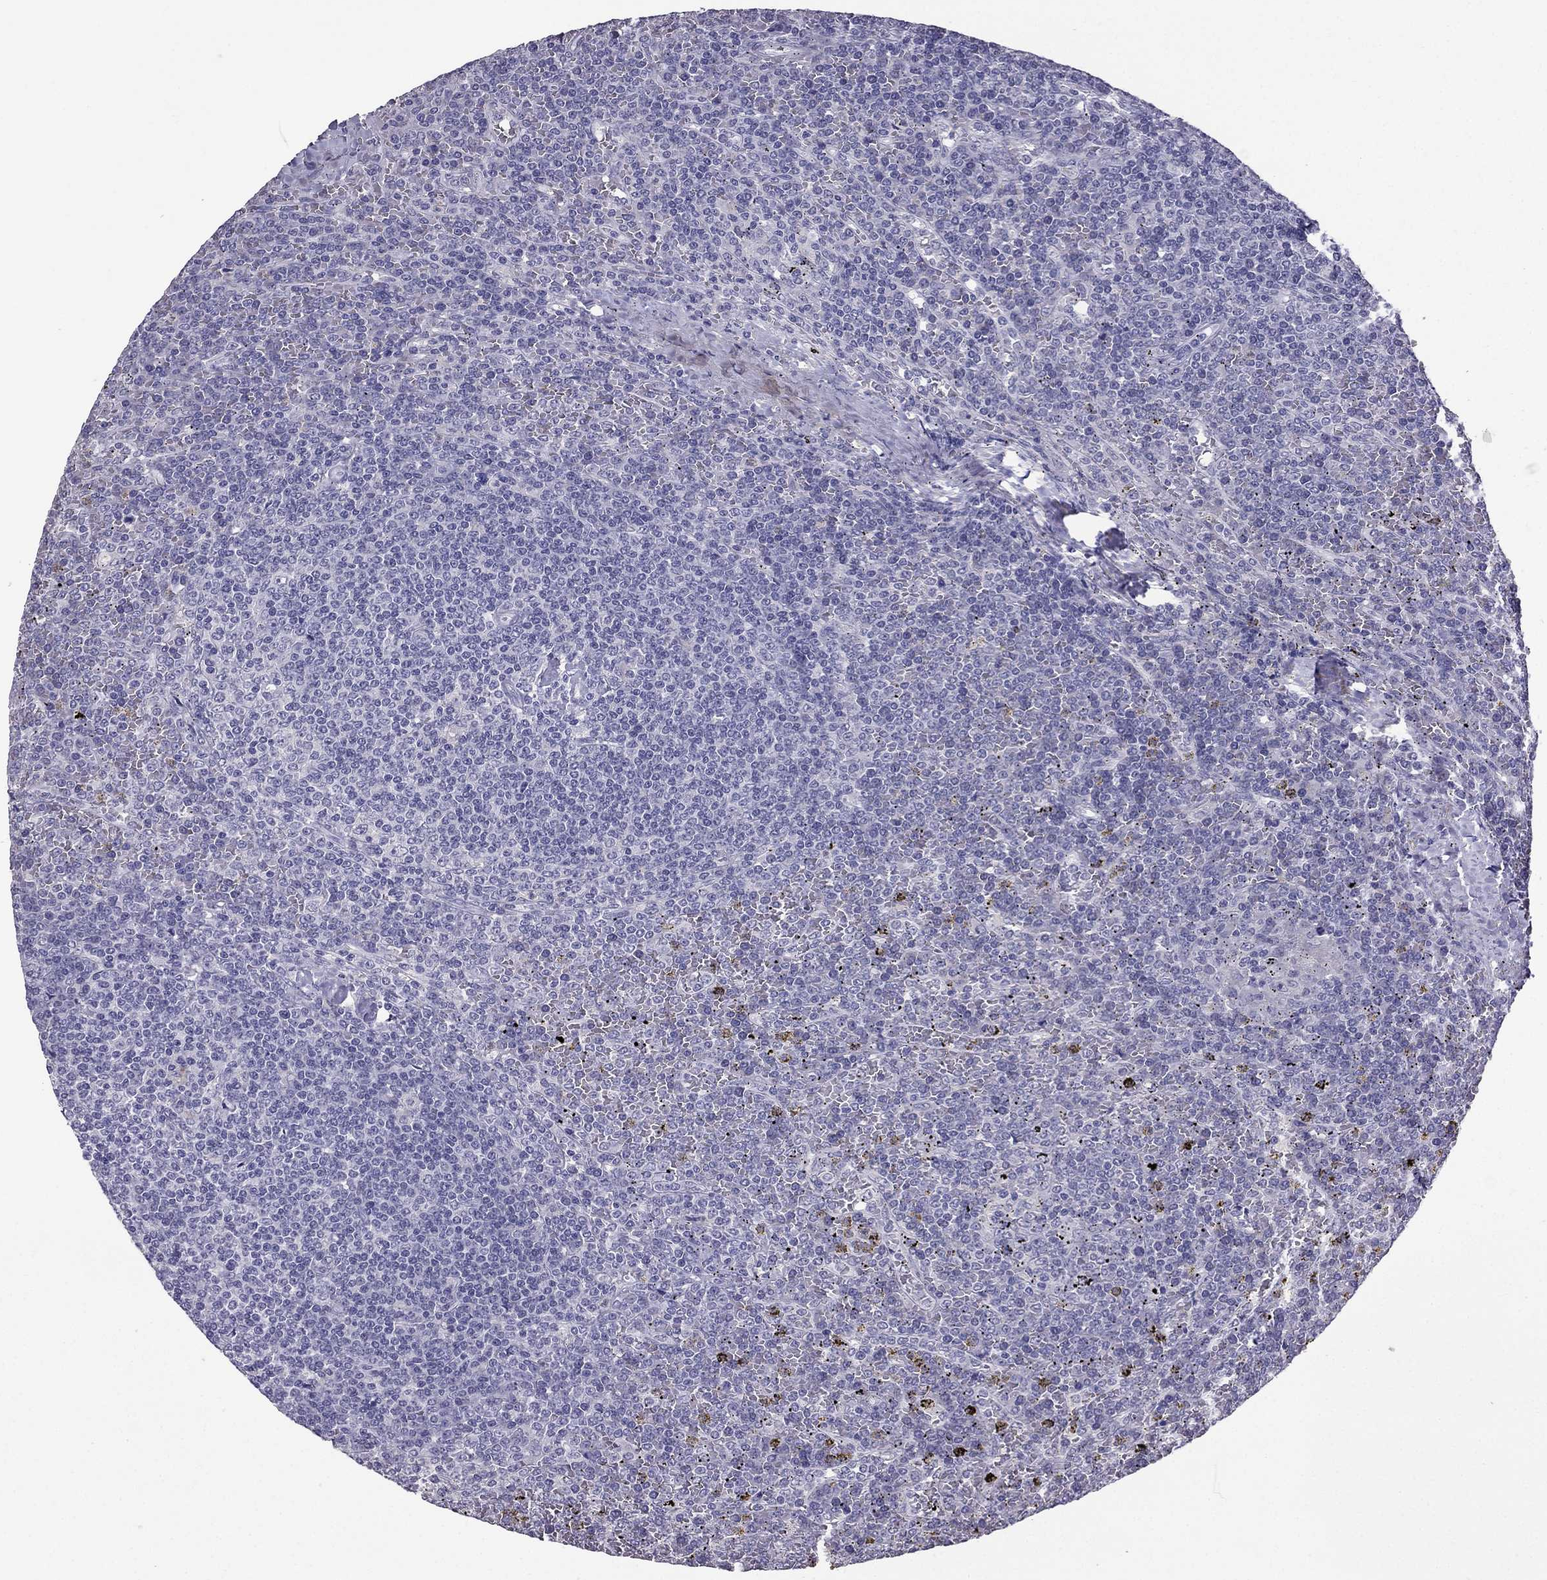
{"staining": {"intensity": "negative", "quantity": "none", "location": "none"}, "tissue": "lymphoma", "cell_type": "Tumor cells", "image_type": "cancer", "snomed": [{"axis": "morphology", "description": "Malignant lymphoma, non-Hodgkin's type, Low grade"}, {"axis": "topography", "description": "Spleen"}], "caption": "This is a micrograph of immunohistochemistry staining of malignant lymphoma, non-Hodgkin's type (low-grade), which shows no staining in tumor cells. Nuclei are stained in blue.", "gene": "SCG5", "patient": {"sex": "female", "age": 19}}